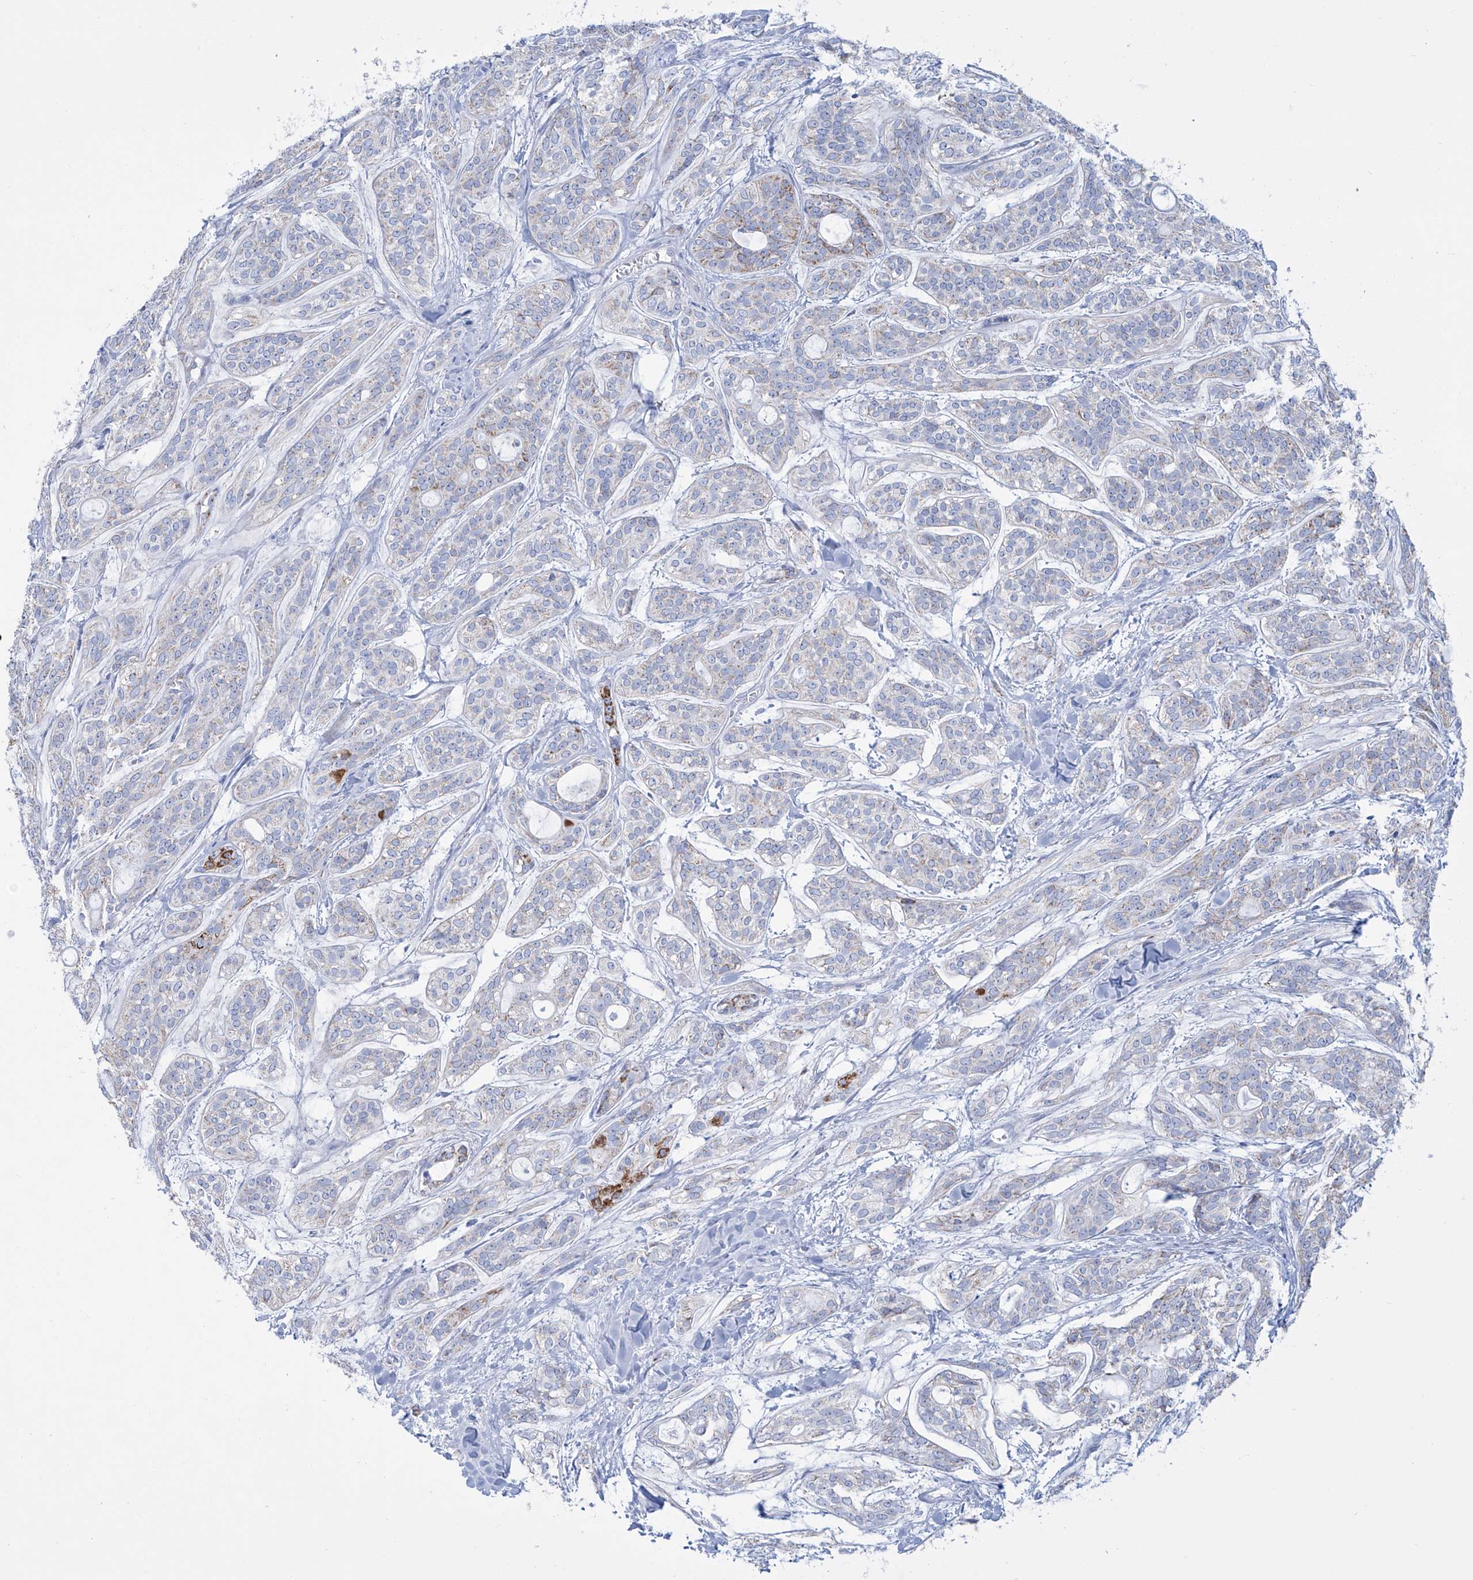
{"staining": {"intensity": "strong", "quantity": "<25%", "location": "cytoplasmic/membranous"}, "tissue": "head and neck cancer", "cell_type": "Tumor cells", "image_type": "cancer", "snomed": [{"axis": "morphology", "description": "Adenocarcinoma, NOS"}, {"axis": "topography", "description": "Head-Neck"}], "caption": "Immunohistochemistry (IHC) photomicrograph of neoplastic tissue: human adenocarcinoma (head and neck) stained using IHC displays medium levels of strong protein expression localized specifically in the cytoplasmic/membranous of tumor cells, appearing as a cytoplasmic/membranous brown color.", "gene": "ALDH6A1", "patient": {"sex": "male", "age": 66}}